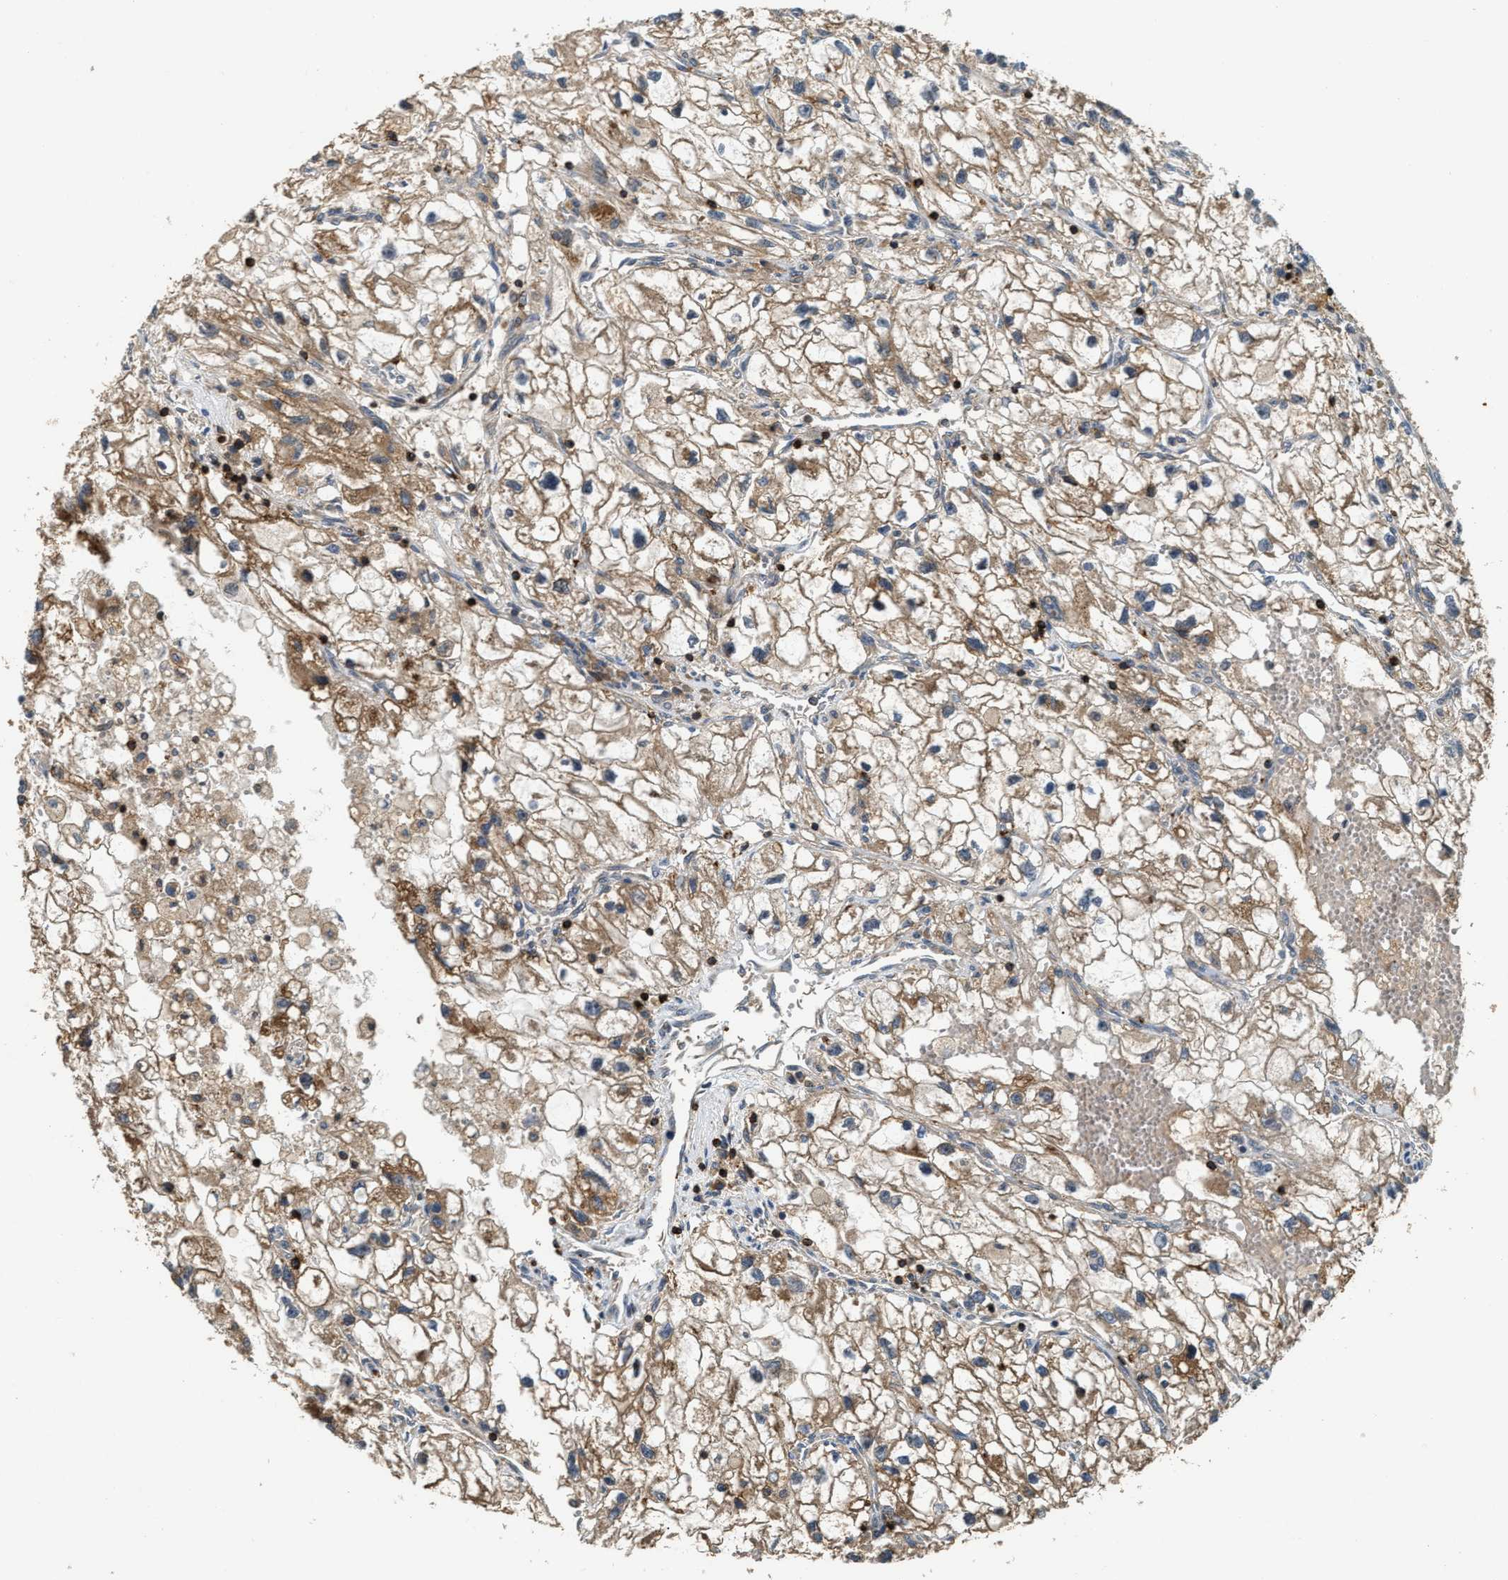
{"staining": {"intensity": "moderate", "quantity": ">75%", "location": "cytoplasmic/membranous"}, "tissue": "renal cancer", "cell_type": "Tumor cells", "image_type": "cancer", "snomed": [{"axis": "morphology", "description": "Adenocarcinoma, NOS"}, {"axis": "topography", "description": "Kidney"}], "caption": "Protein positivity by immunohistochemistry (IHC) reveals moderate cytoplasmic/membranous expression in about >75% of tumor cells in adenocarcinoma (renal). The protein is stained brown, and the nuclei are stained in blue (DAB (3,3'-diaminobenzidine) IHC with brightfield microscopy, high magnification).", "gene": "SNX5", "patient": {"sex": "female", "age": 70}}